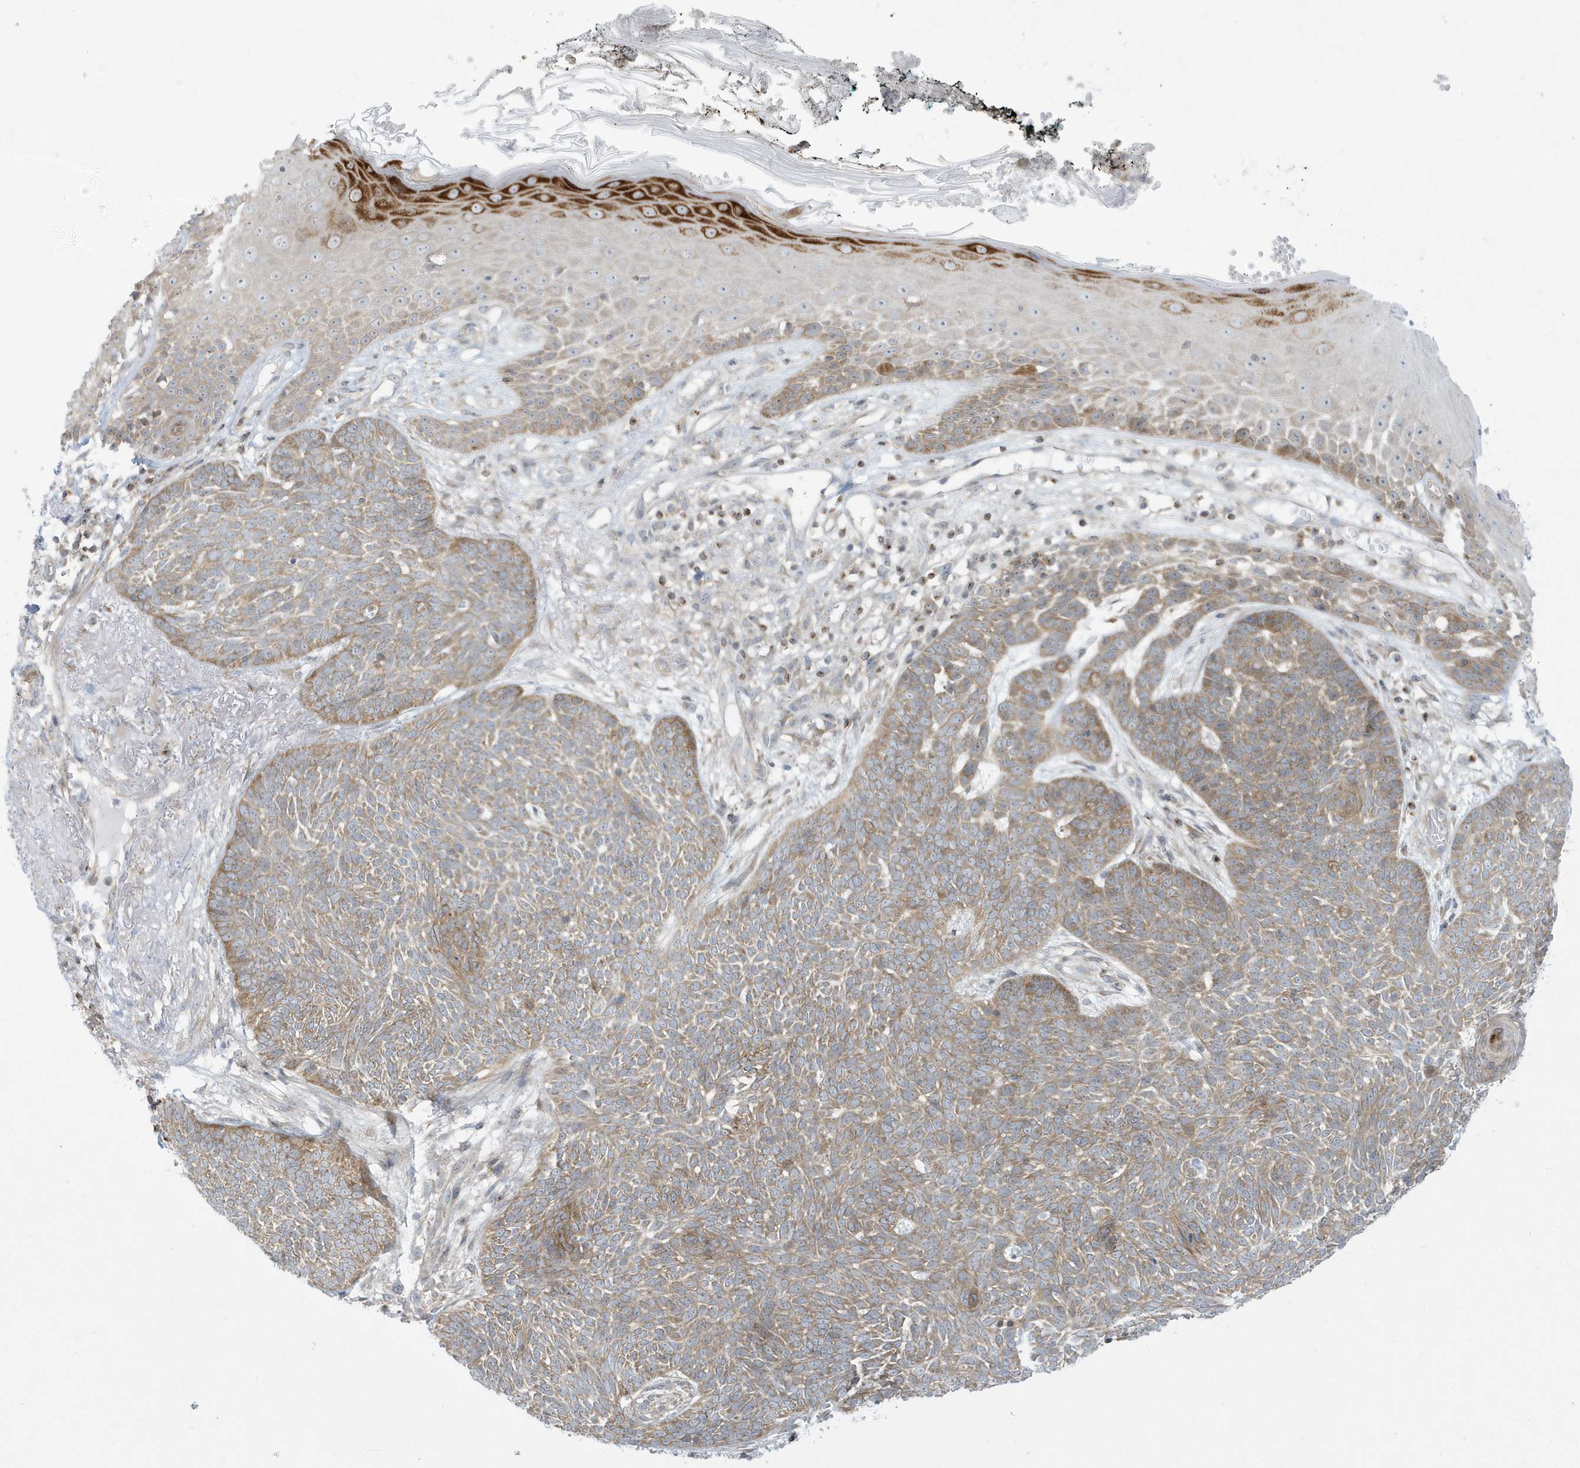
{"staining": {"intensity": "moderate", "quantity": ">75%", "location": "cytoplasmic/membranous"}, "tissue": "skin cancer", "cell_type": "Tumor cells", "image_type": "cancer", "snomed": [{"axis": "morphology", "description": "Normal tissue, NOS"}, {"axis": "morphology", "description": "Basal cell carcinoma"}, {"axis": "topography", "description": "Skin"}], "caption": "IHC micrograph of neoplastic tissue: basal cell carcinoma (skin) stained using immunohistochemistry (IHC) demonstrates medium levels of moderate protein expression localized specifically in the cytoplasmic/membranous of tumor cells, appearing as a cytoplasmic/membranous brown color.", "gene": "SLAMF9", "patient": {"sex": "male", "age": 64}}